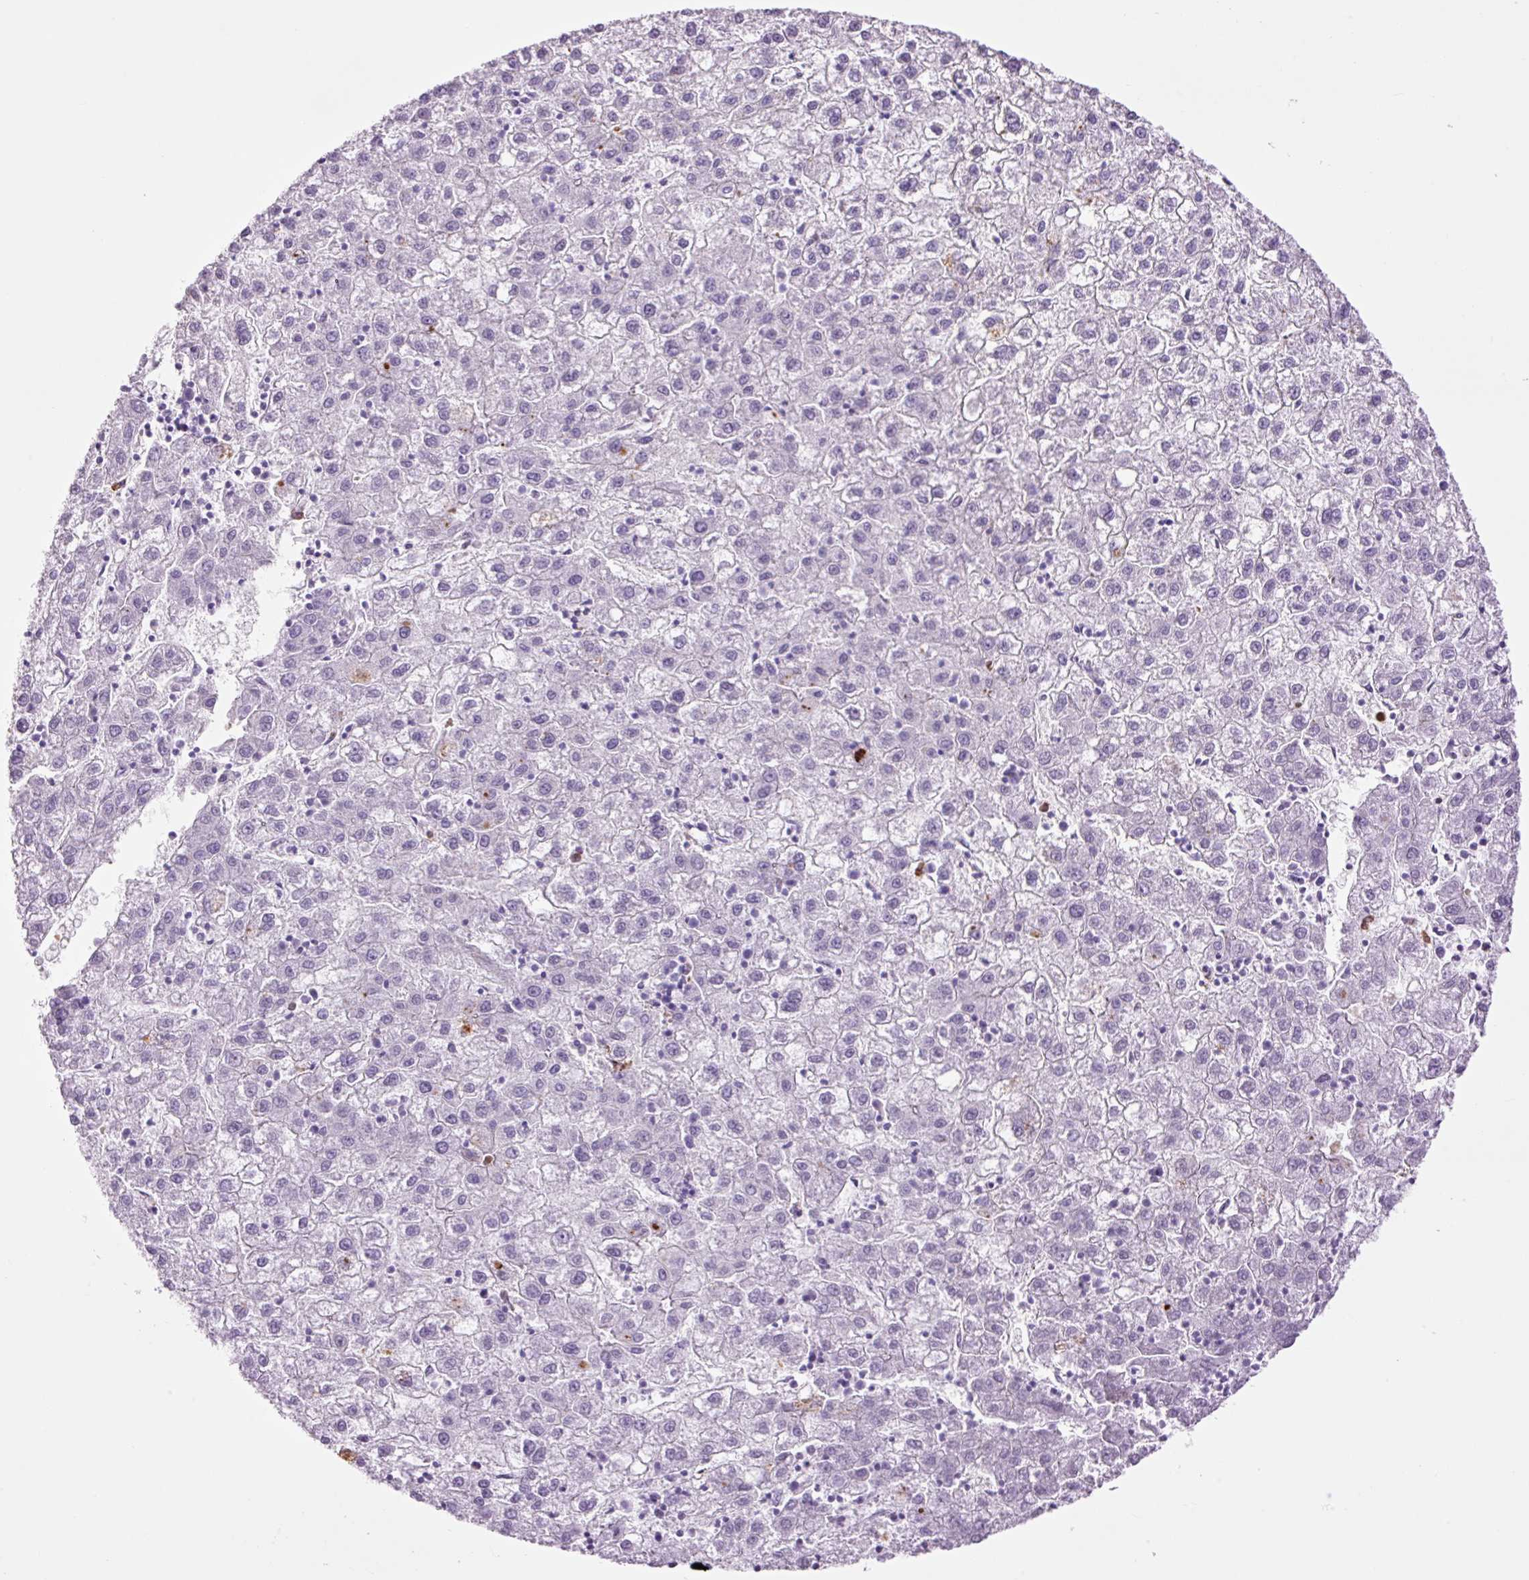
{"staining": {"intensity": "negative", "quantity": "none", "location": "none"}, "tissue": "liver cancer", "cell_type": "Tumor cells", "image_type": "cancer", "snomed": [{"axis": "morphology", "description": "Carcinoma, Hepatocellular, NOS"}, {"axis": "topography", "description": "Liver"}], "caption": "A histopathology image of liver cancer (hepatocellular carcinoma) stained for a protein reveals no brown staining in tumor cells. The staining is performed using DAB (3,3'-diaminobenzidine) brown chromogen with nuclei counter-stained in using hematoxylin.", "gene": "LYZ", "patient": {"sex": "male", "age": 72}}